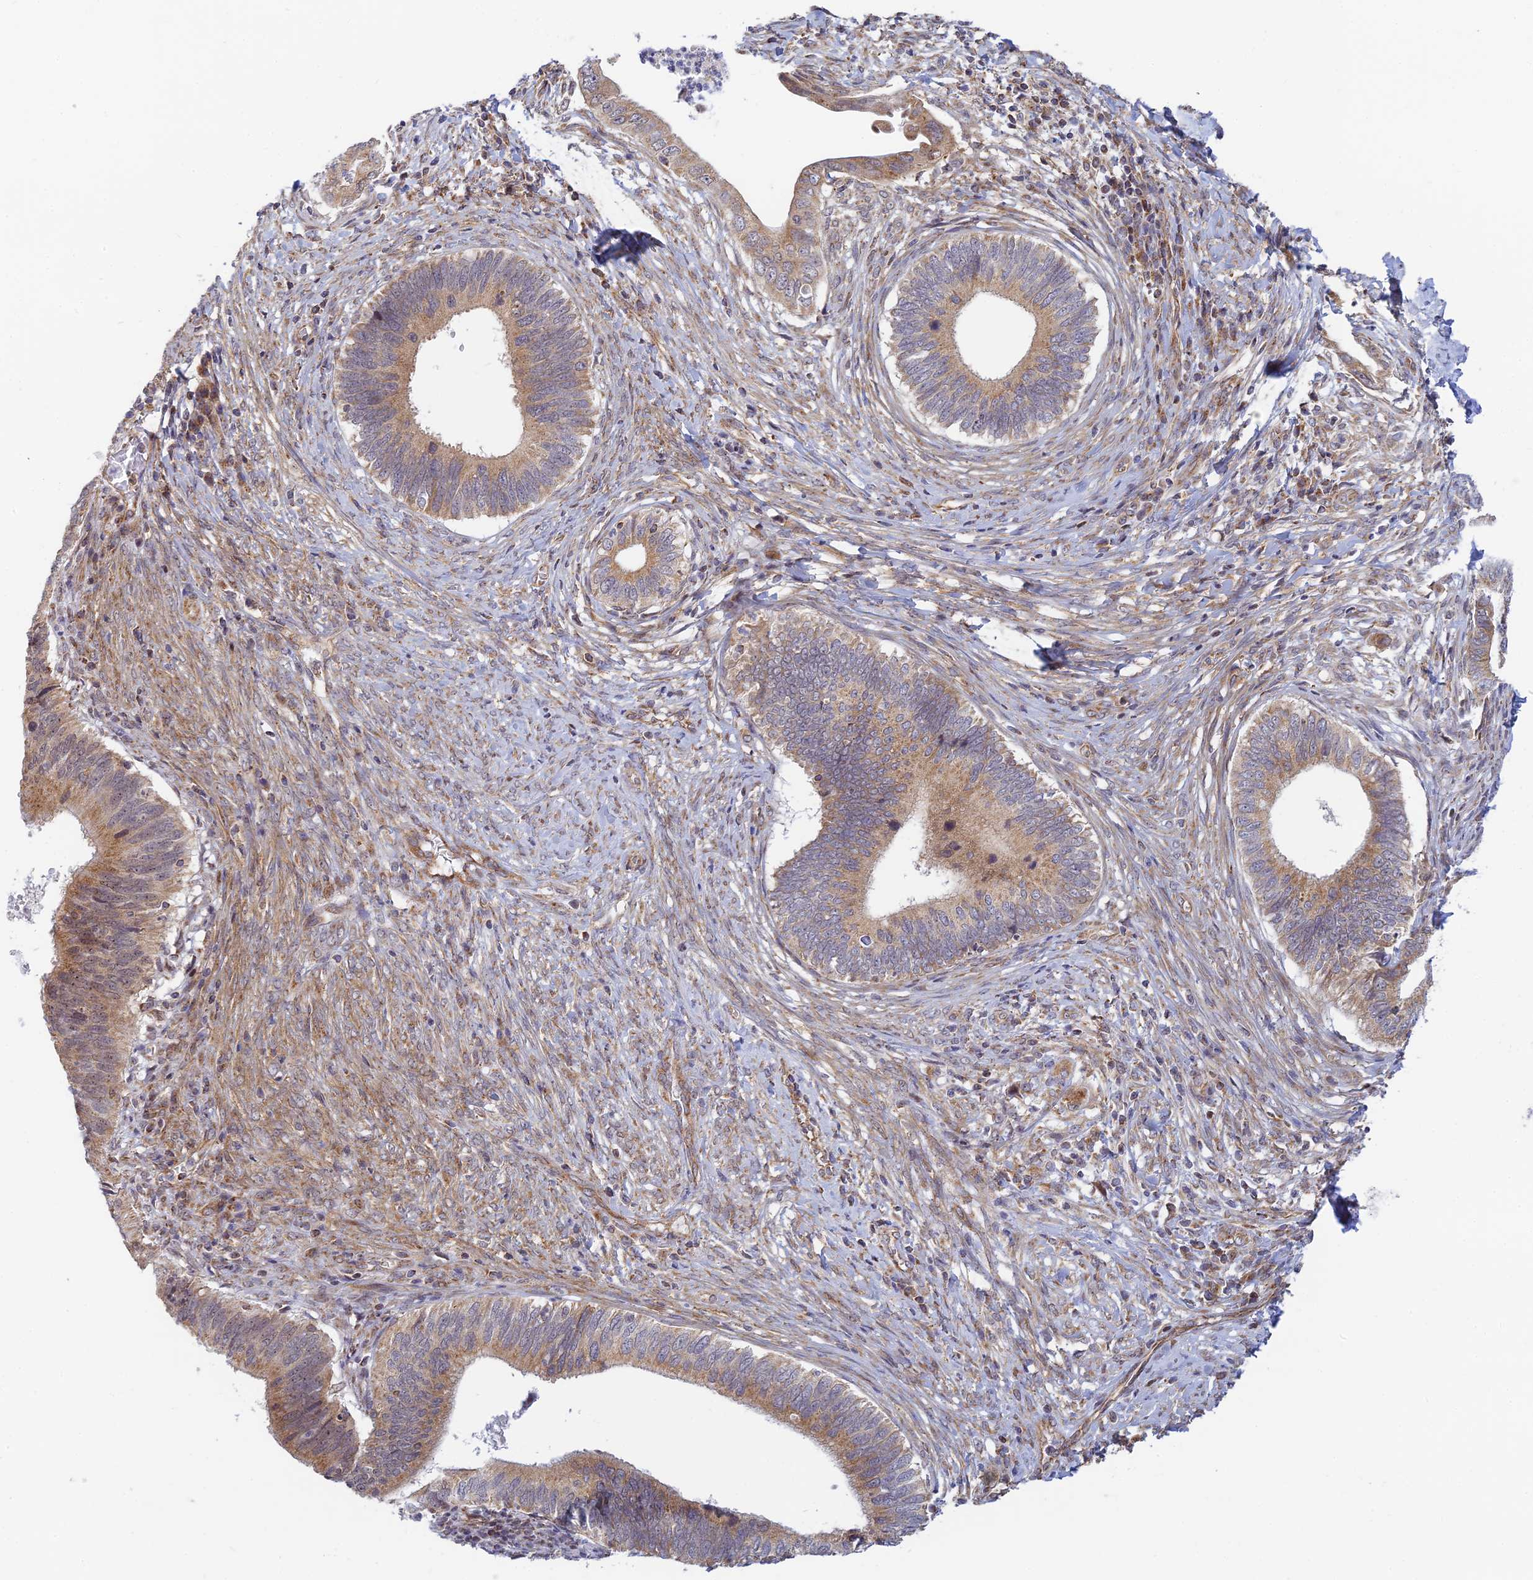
{"staining": {"intensity": "moderate", "quantity": ">75%", "location": "cytoplasmic/membranous"}, "tissue": "cervical cancer", "cell_type": "Tumor cells", "image_type": "cancer", "snomed": [{"axis": "morphology", "description": "Adenocarcinoma, NOS"}, {"axis": "topography", "description": "Cervix"}], "caption": "DAB (3,3'-diaminobenzidine) immunohistochemical staining of cervical adenocarcinoma displays moderate cytoplasmic/membranous protein staining in approximately >75% of tumor cells.", "gene": "HOOK2", "patient": {"sex": "female", "age": 42}}